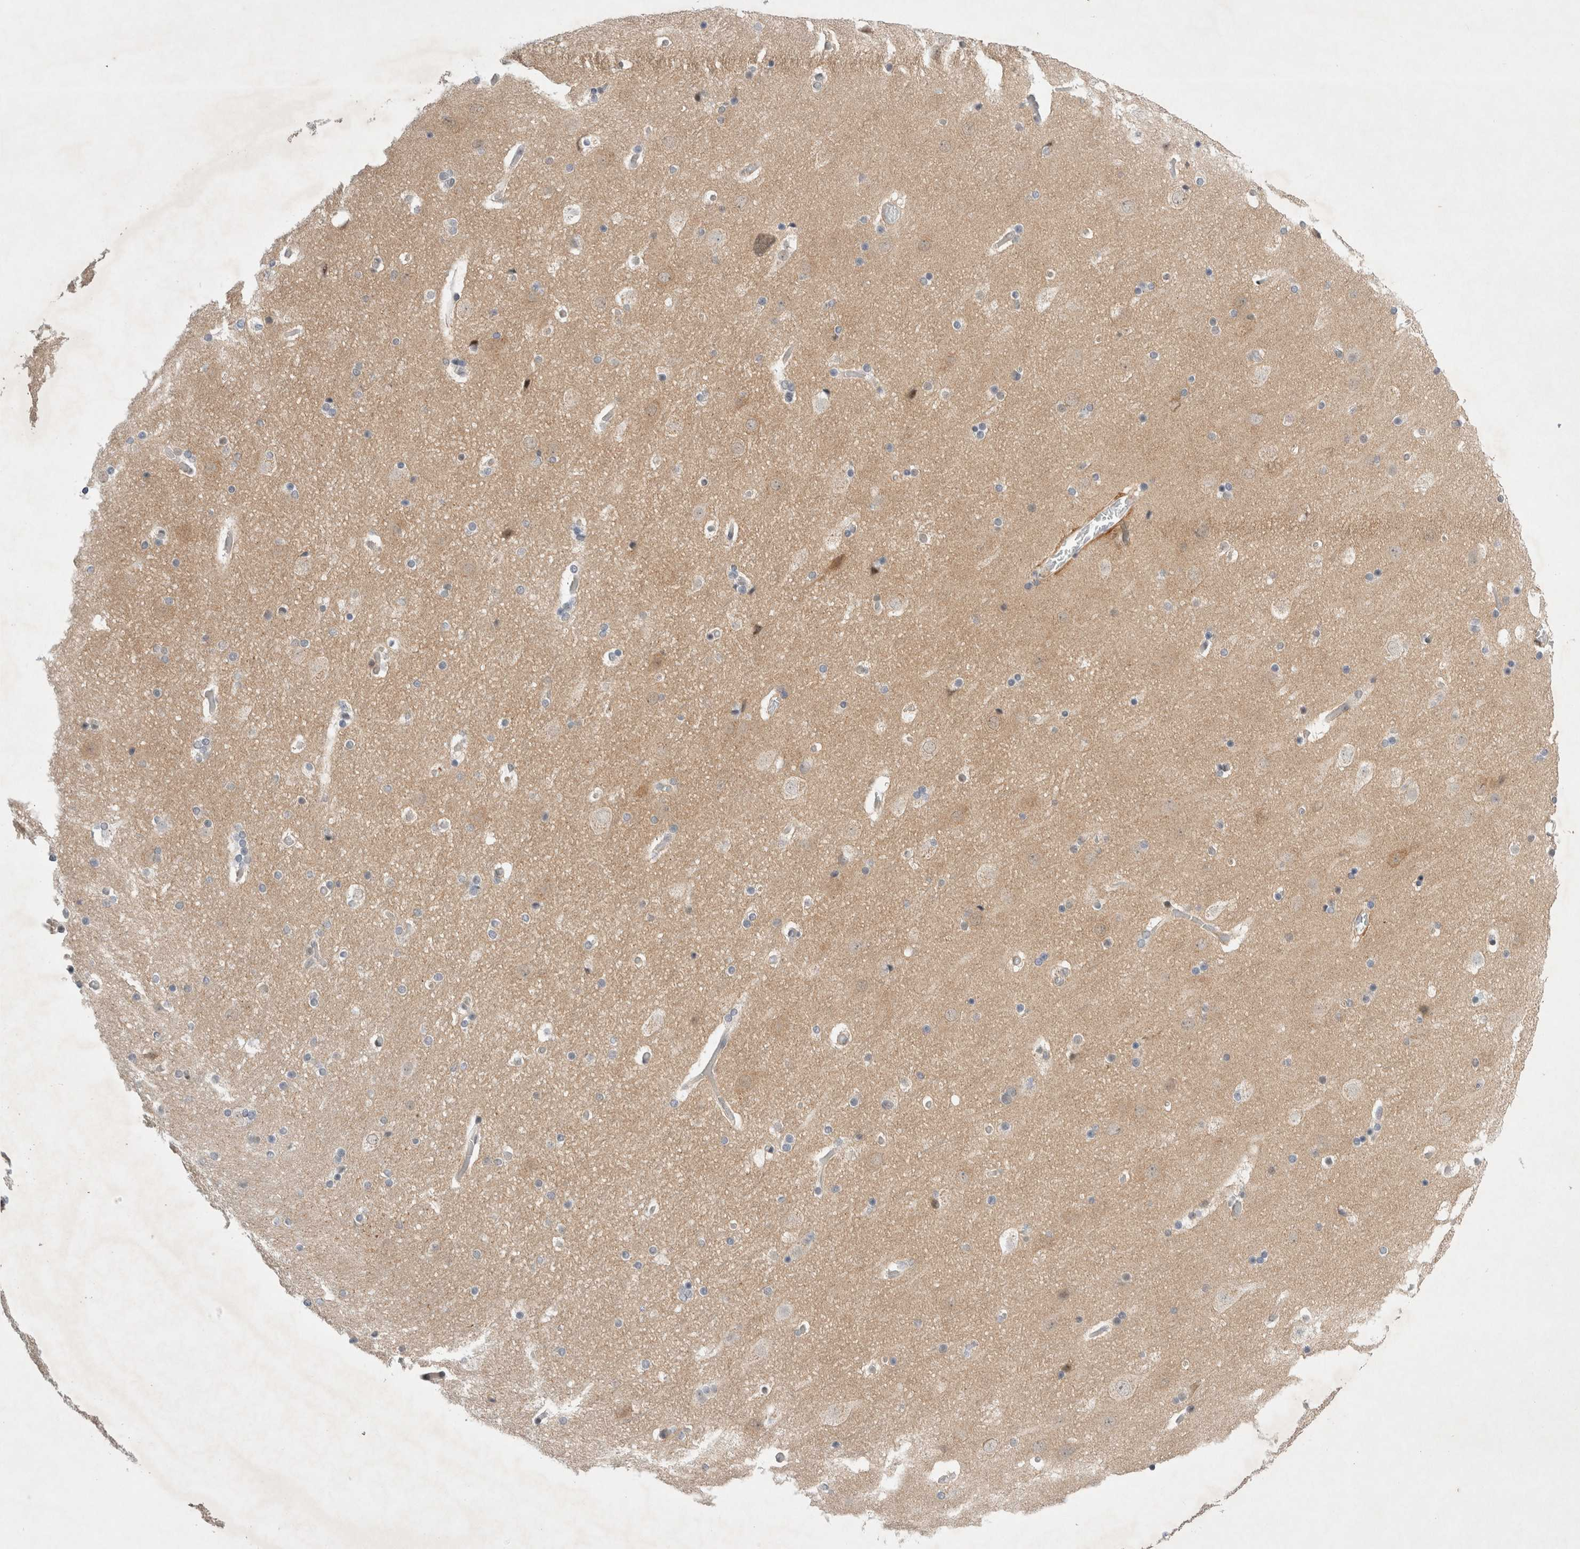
{"staining": {"intensity": "negative", "quantity": "none", "location": "none"}, "tissue": "cerebral cortex", "cell_type": "Endothelial cells", "image_type": "normal", "snomed": [{"axis": "morphology", "description": "Normal tissue, NOS"}, {"axis": "topography", "description": "Cerebral cortex"}], "caption": "Histopathology image shows no protein expression in endothelial cells of benign cerebral cortex.", "gene": "WIPF2", "patient": {"sex": "male", "age": 57}}